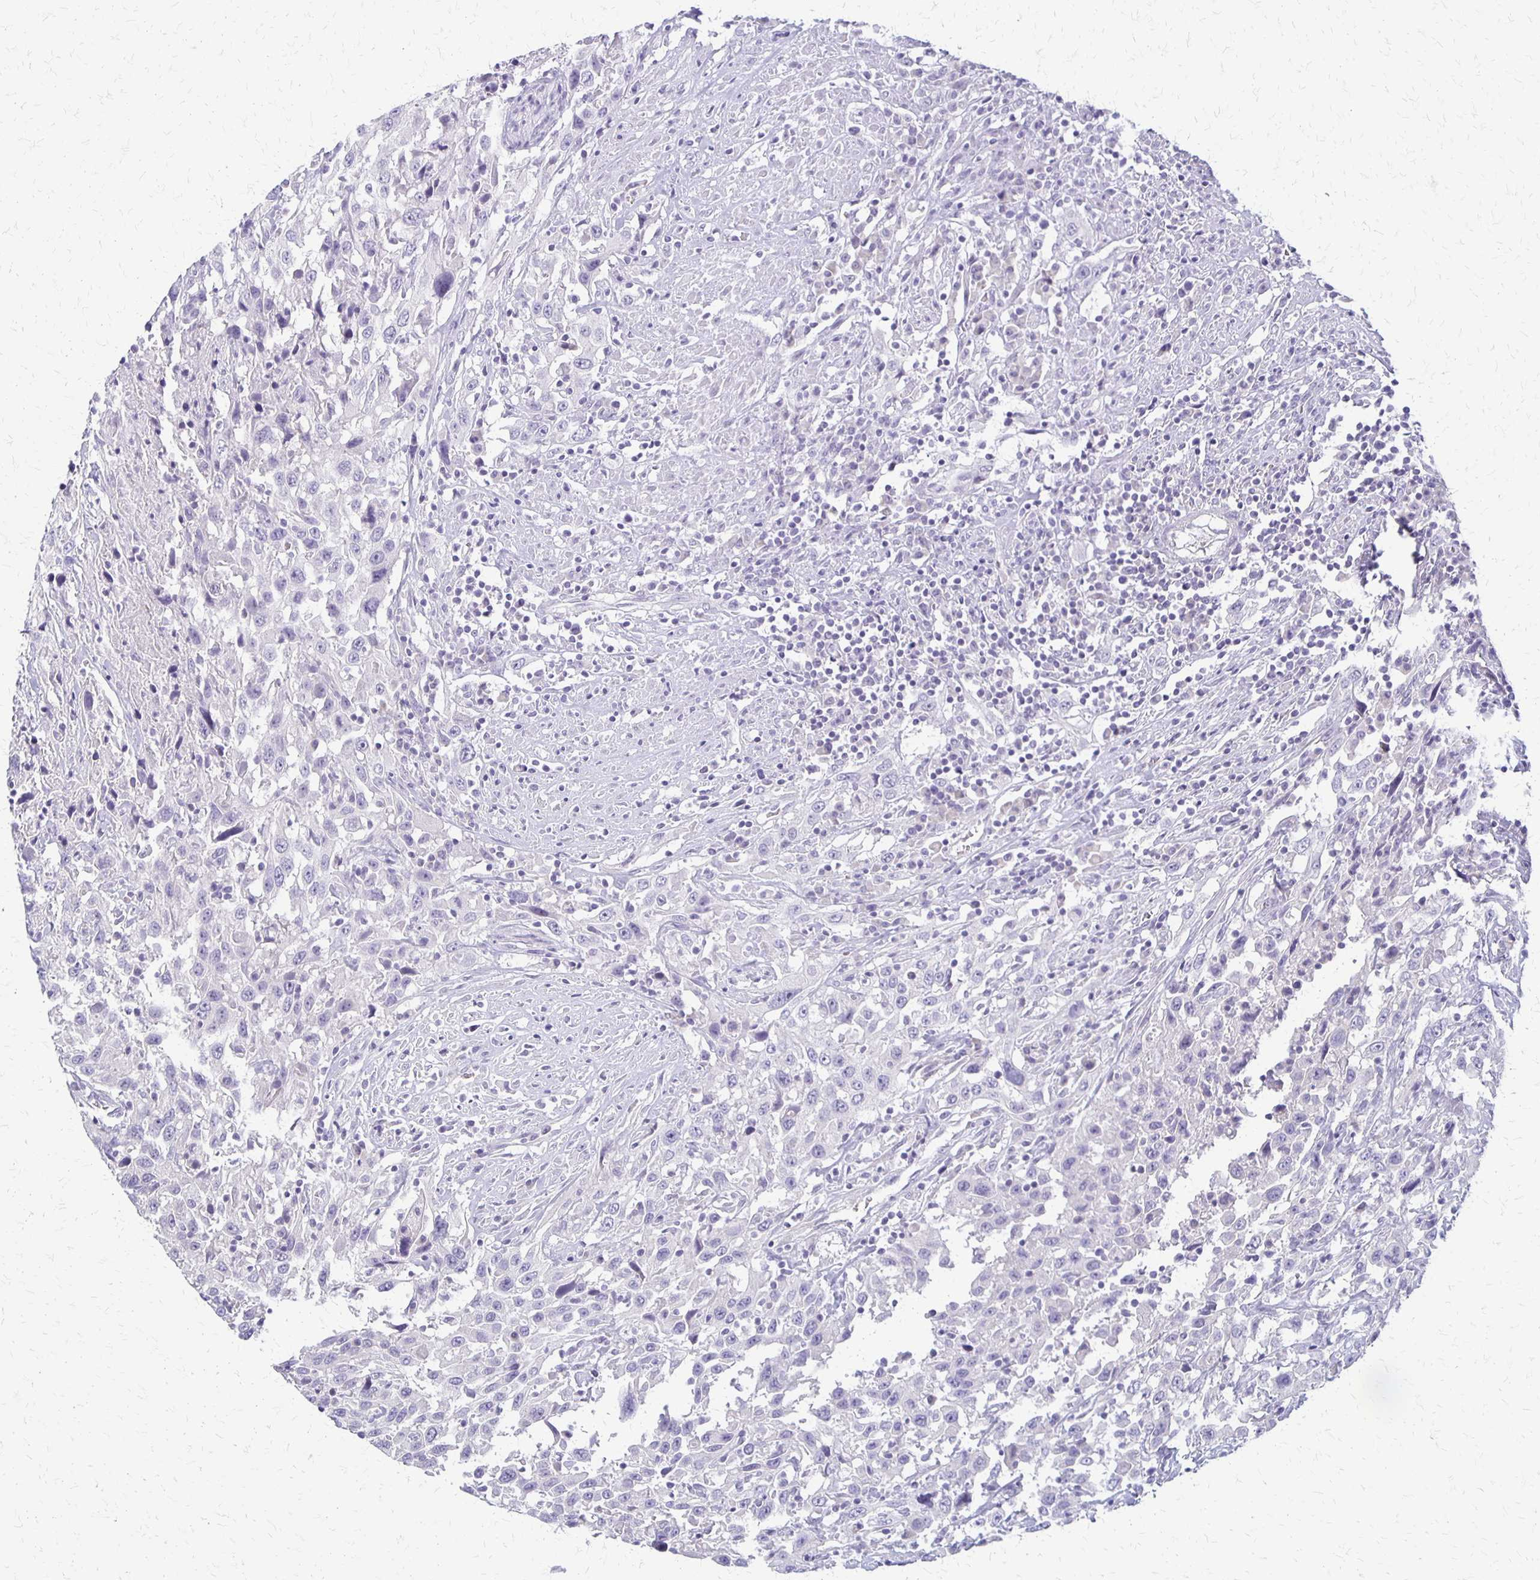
{"staining": {"intensity": "negative", "quantity": "none", "location": "none"}, "tissue": "urothelial cancer", "cell_type": "Tumor cells", "image_type": "cancer", "snomed": [{"axis": "morphology", "description": "Urothelial carcinoma, High grade"}, {"axis": "topography", "description": "Urinary bladder"}], "caption": "Immunohistochemistry (IHC) of human urothelial cancer shows no staining in tumor cells. The staining is performed using DAB brown chromogen with nuclei counter-stained in using hematoxylin.", "gene": "RHOC", "patient": {"sex": "male", "age": 61}}